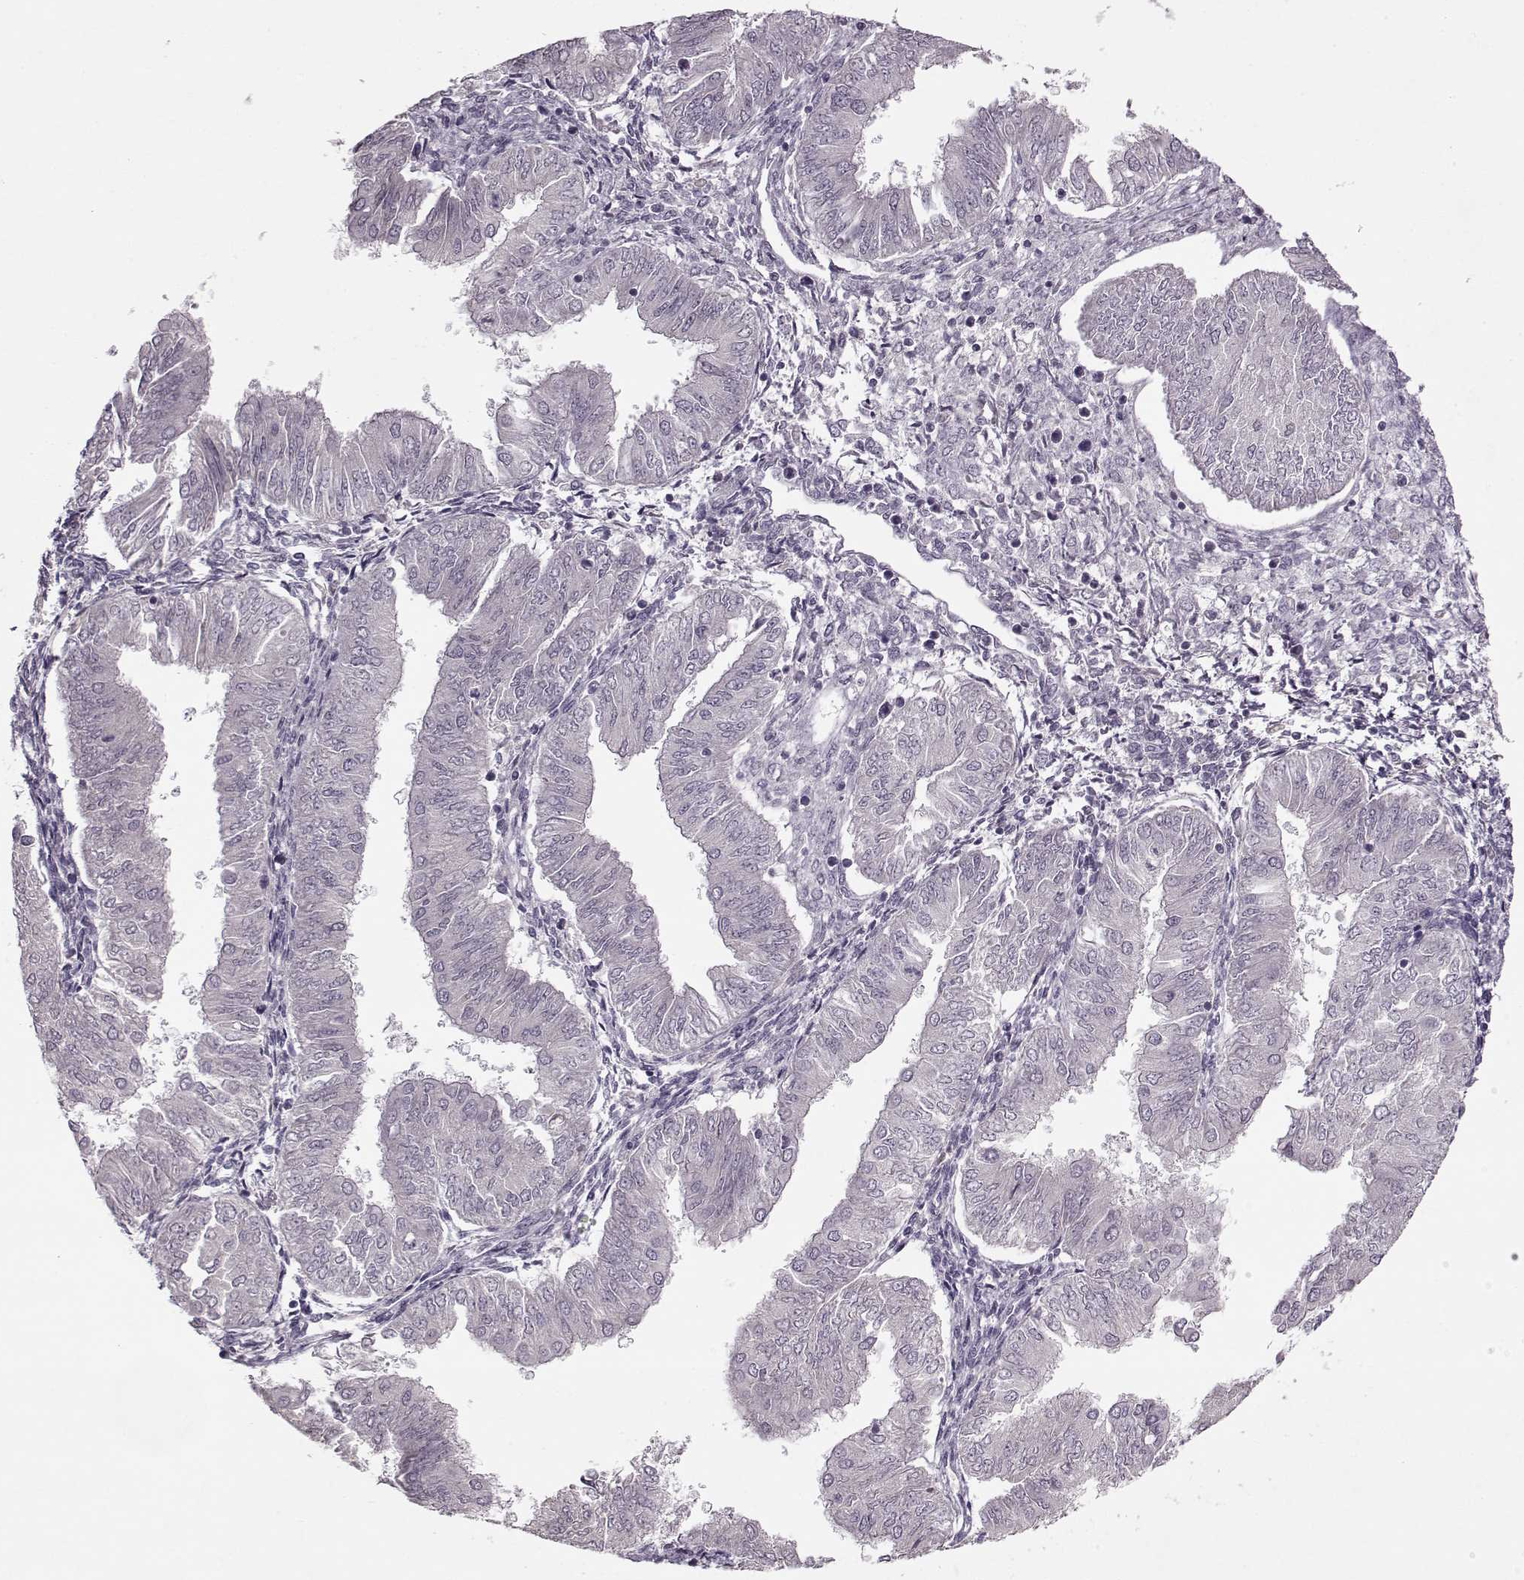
{"staining": {"intensity": "negative", "quantity": "none", "location": "none"}, "tissue": "endometrial cancer", "cell_type": "Tumor cells", "image_type": "cancer", "snomed": [{"axis": "morphology", "description": "Adenocarcinoma, NOS"}, {"axis": "topography", "description": "Endometrium"}], "caption": "The IHC micrograph has no significant expression in tumor cells of endometrial cancer tissue.", "gene": "ACOT11", "patient": {"sex": "female", "age": 53}}